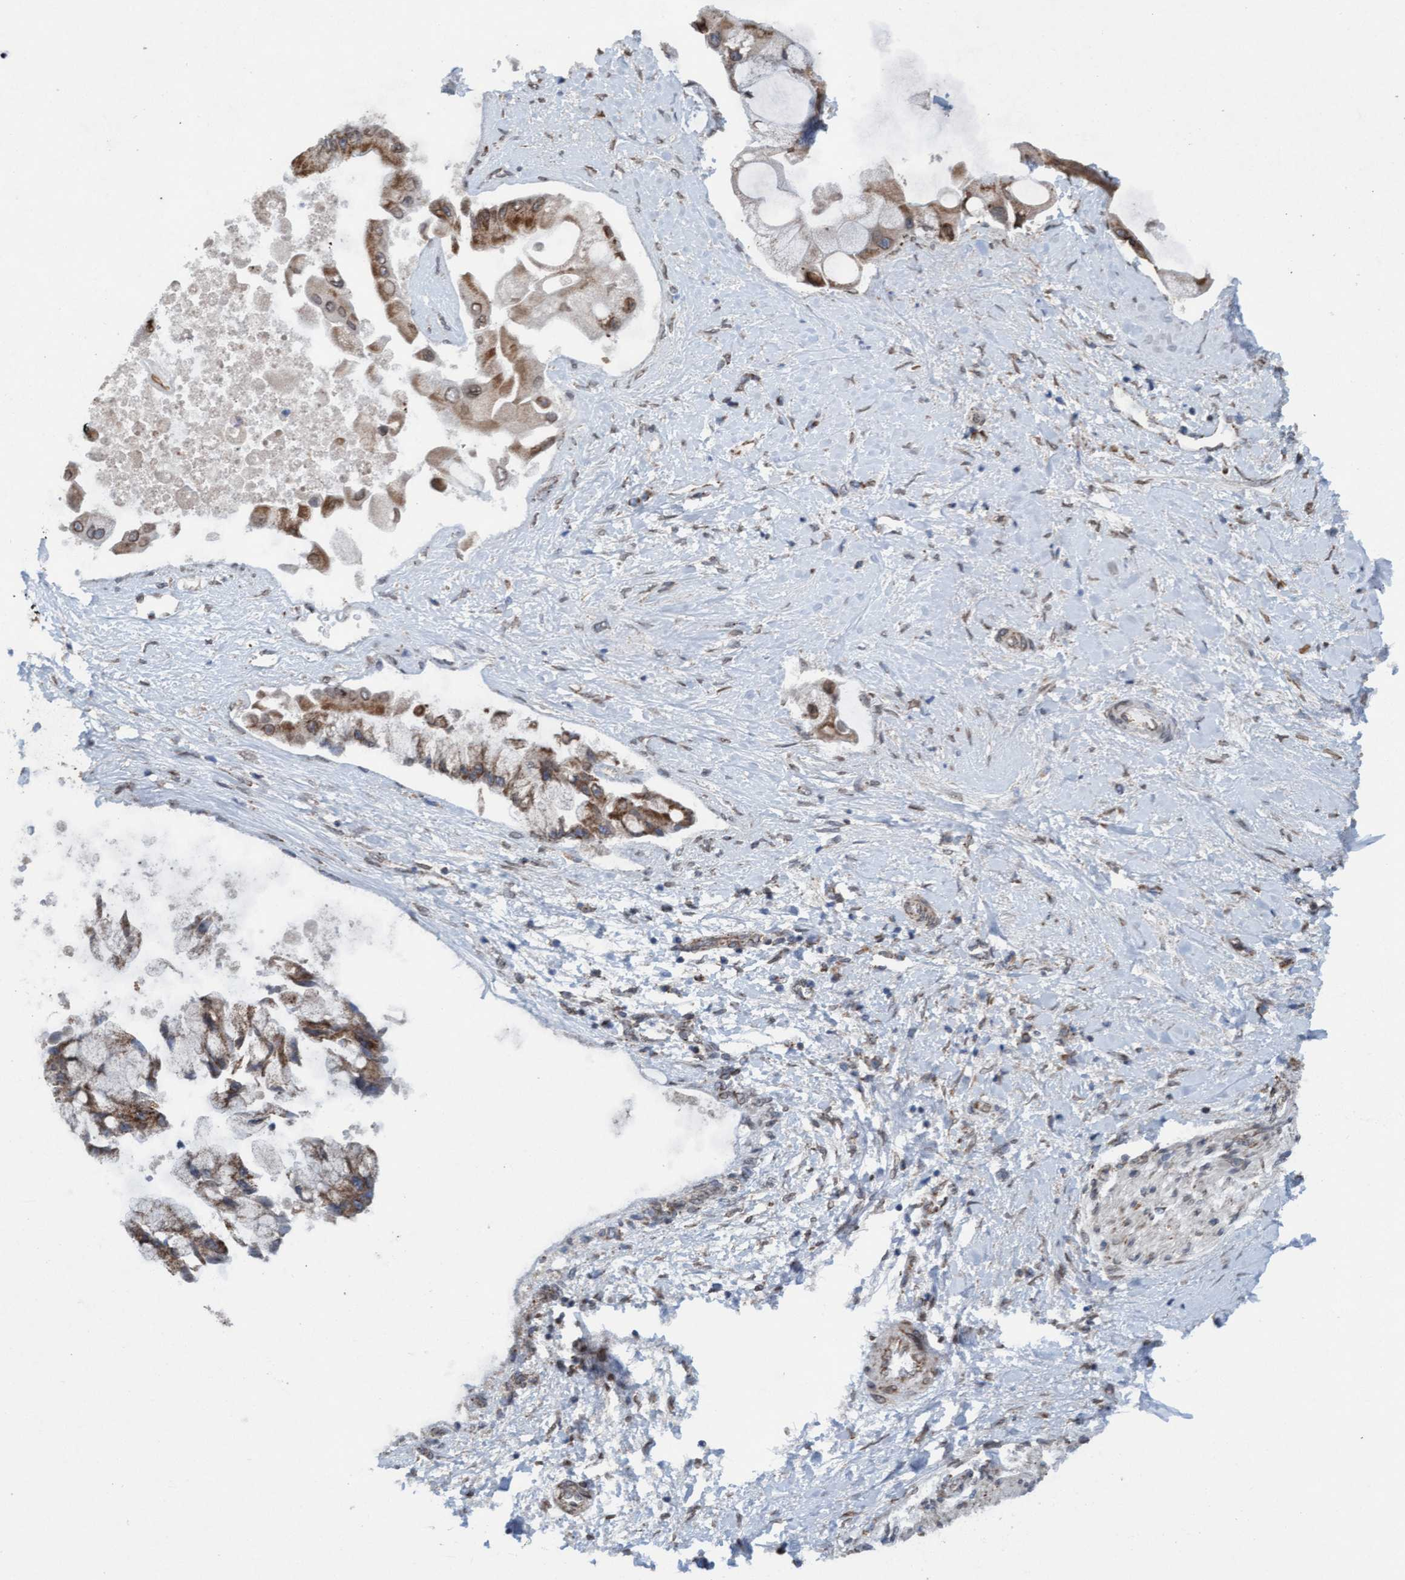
{"staining": {"intensity": "moderate", "quantity": ">75%", "location": "cytoplasmic/membranous"}, "tissue": "liver cancer", "cell_type": "Tumor cells", "image_type": "cancer", "snomed": [{"axis": "morphology", "description": "Cholangiocarcinoma"}, {"axis": "topography", "description": "Liver"}], "caption": "Tumor cells exhibit medium levels of moderate cytoplasmic/membranous positivity in approximately >75% of cells in human liver cancer (cholangiocarcinoma). The protein of interest is shown in brown color, while the nuclei are stained blue.", "gene": "MRPS23", "patient": {"sex": "male", "age": 50}}